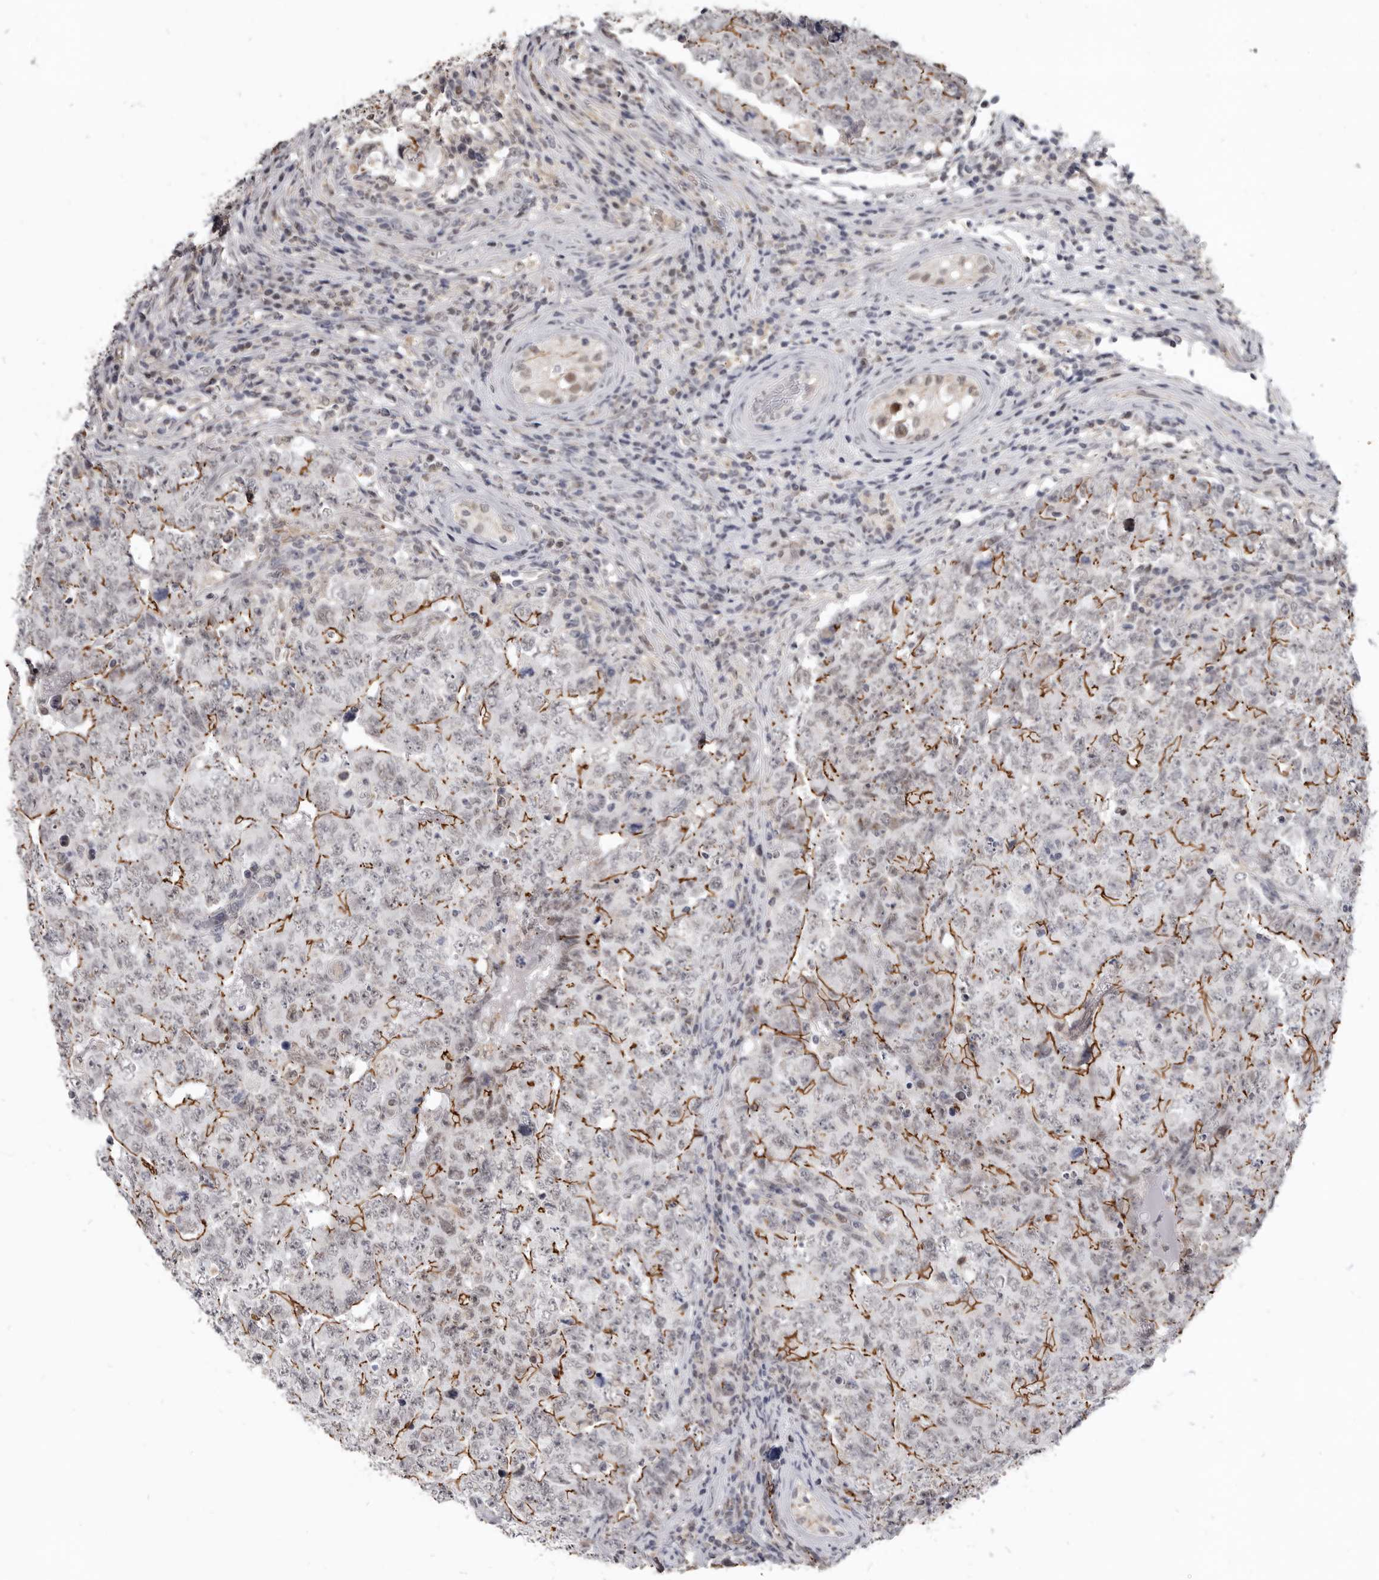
{"staining": {"intensity": "moderate", "quantity": "25%-75%", "location": "cytoplasmic/membranous"}, "tissue": "testis cancer", "cell_type": "Tumor cells", "image_type": "cancer", "snomed": [{"axis": "morphology", "description": "Carcinoma, Embryonal, NOS"}, {"axis": "topography", "description": "Testis"}], "caption": "Immunohistochemical staining of testis embryonal carcinoma exhibits moderate cytoplasmic/membranous protein positivity in about 25%-75% of tumor cells.", "gene": "CGN", "patient": {"sex": "male", "age": 26}}